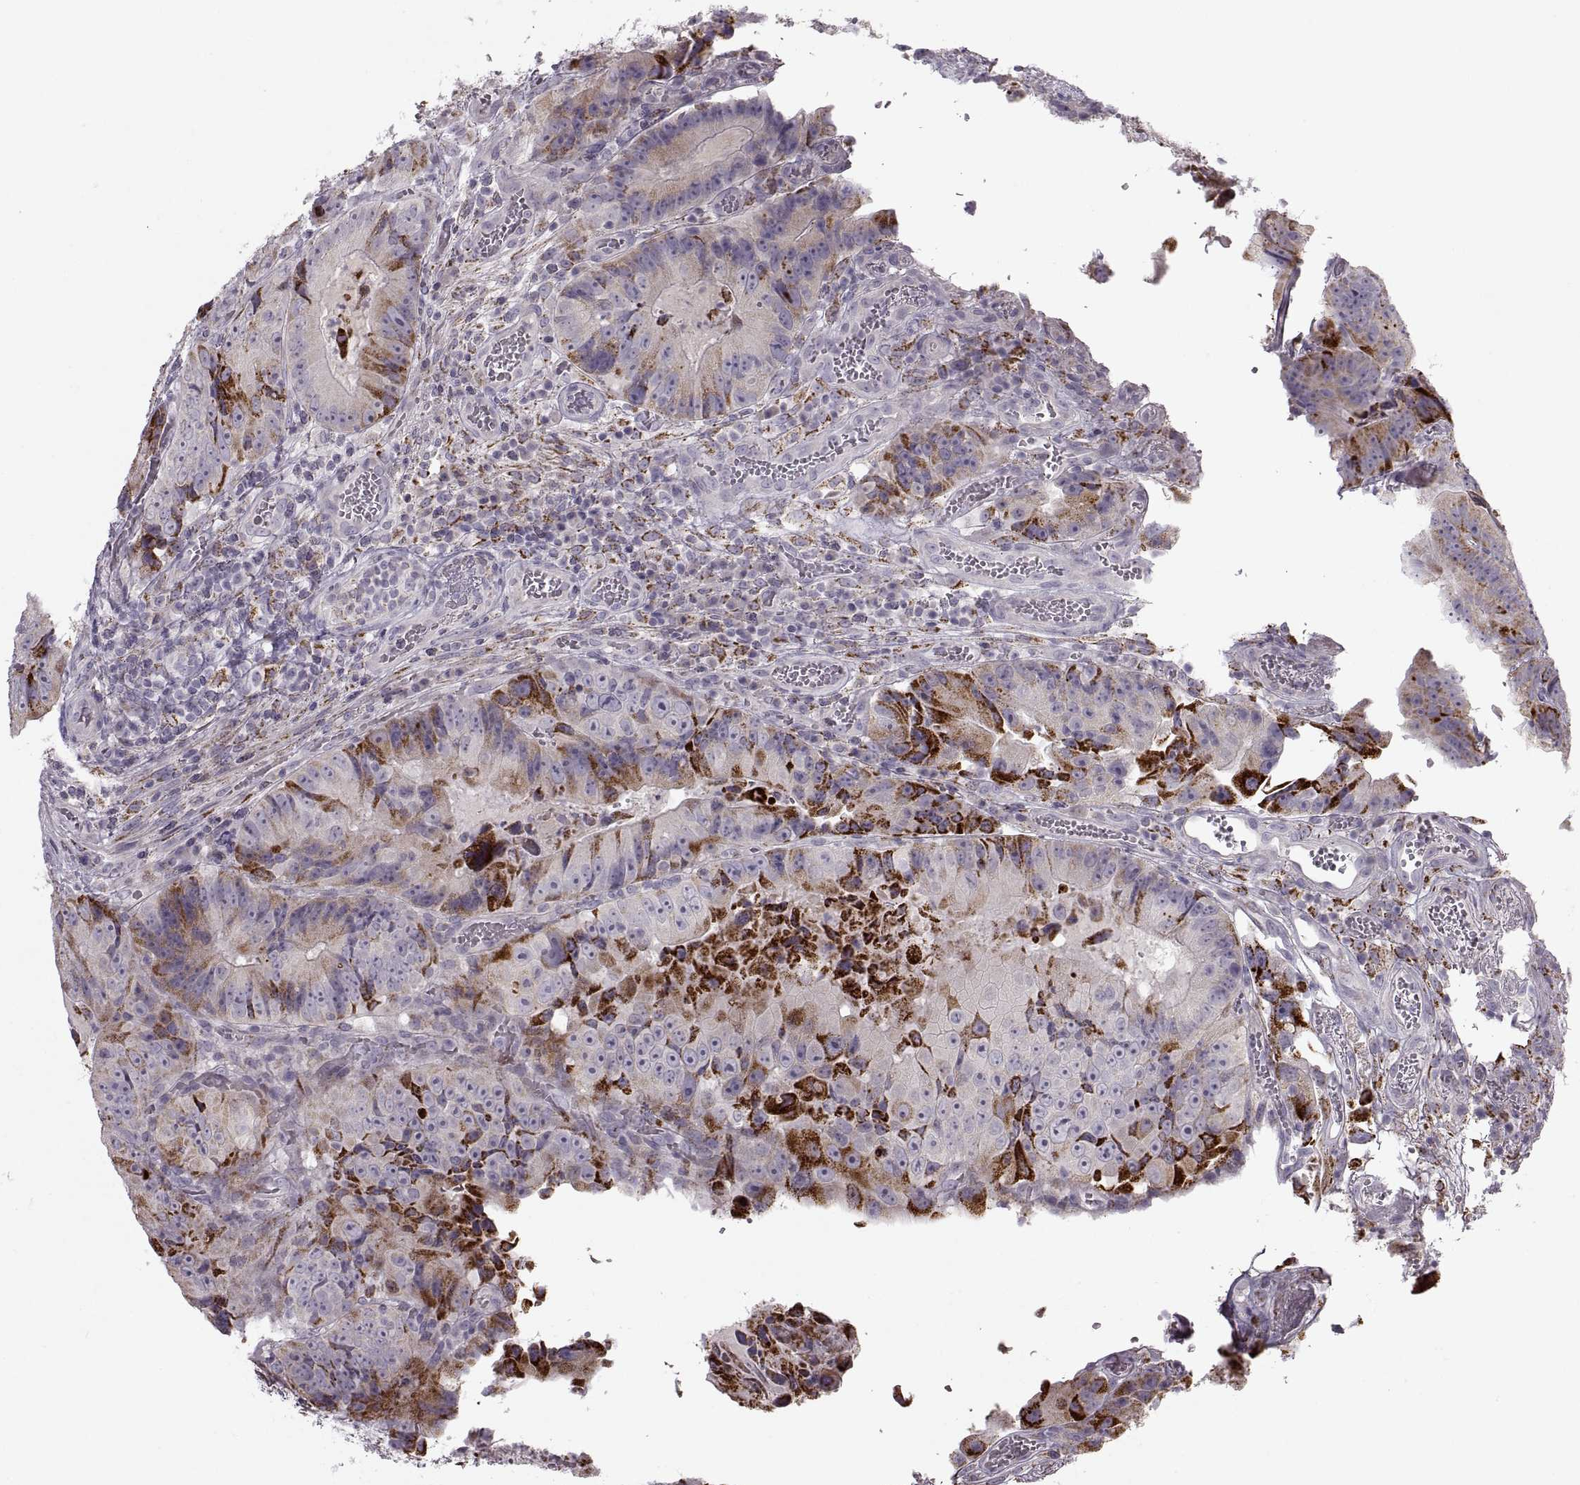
{"staining": {"intensity": "strong", "quantity": "<25%", "location": "cytoplasmic/membranous"}, "tissue": "colorectal cancer", "cell_type": "Tumor cells", "image_type": "cancer", "snomed": [{"axis": "morphology", "description": "Adenocarcinoma, NOS"}, {"axis": "topography", "description": "Colon"}], "caption": "A photomicrograph of human colorectal cancer (adenocarcinoma) stained for a protein exhibits strong cytoplasmic/membranous brown staining in tumor cells. The protein is shown in brown color, while the nuclei are stained blue.", "gene": "PIERCE1", "patient": {"sex": "female", "age": 86}}